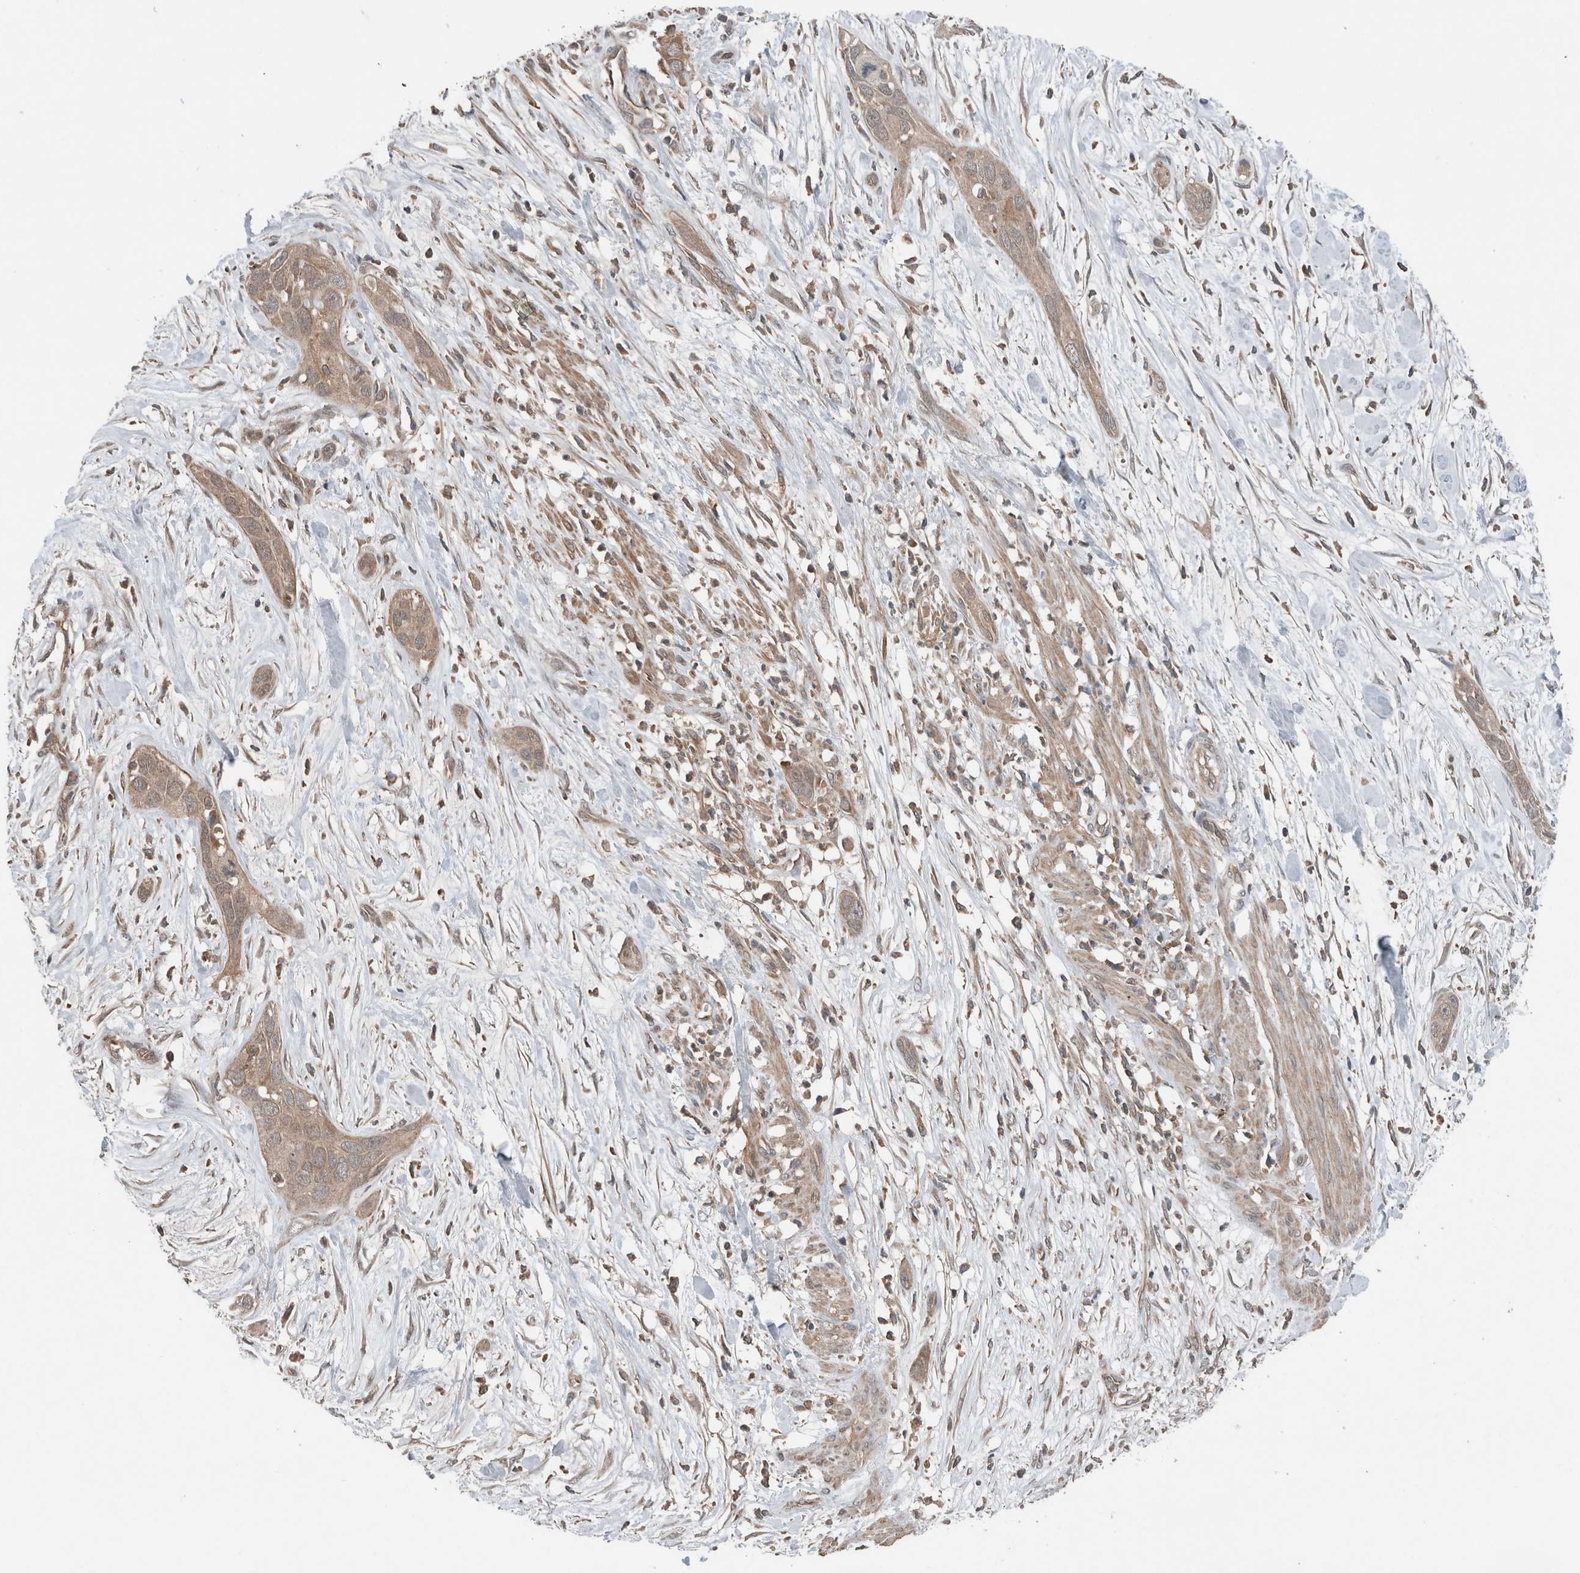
{"staining": {"intensity": "weak", "quantity": ">75%", "location": "cytoplasmic/membranous"}, "tissue": "pancreatic cancer", "cell_type": "Tumor cells", "image_type": "cancer", "snomed": [{"axis": "morphology", "description": "Adenocarcinoma, NOS"}, {"axis": "topography", "description": "Pancreas"}], "caption": "Protein expression analysis of human pancreatic cancer (adenocarcinoma) reveals weak cytoplasmic/membranous positivity in approximately >75% of tumor cells.", "gene": "KLK14", "patient": {"sex": "female", "age": 60}}